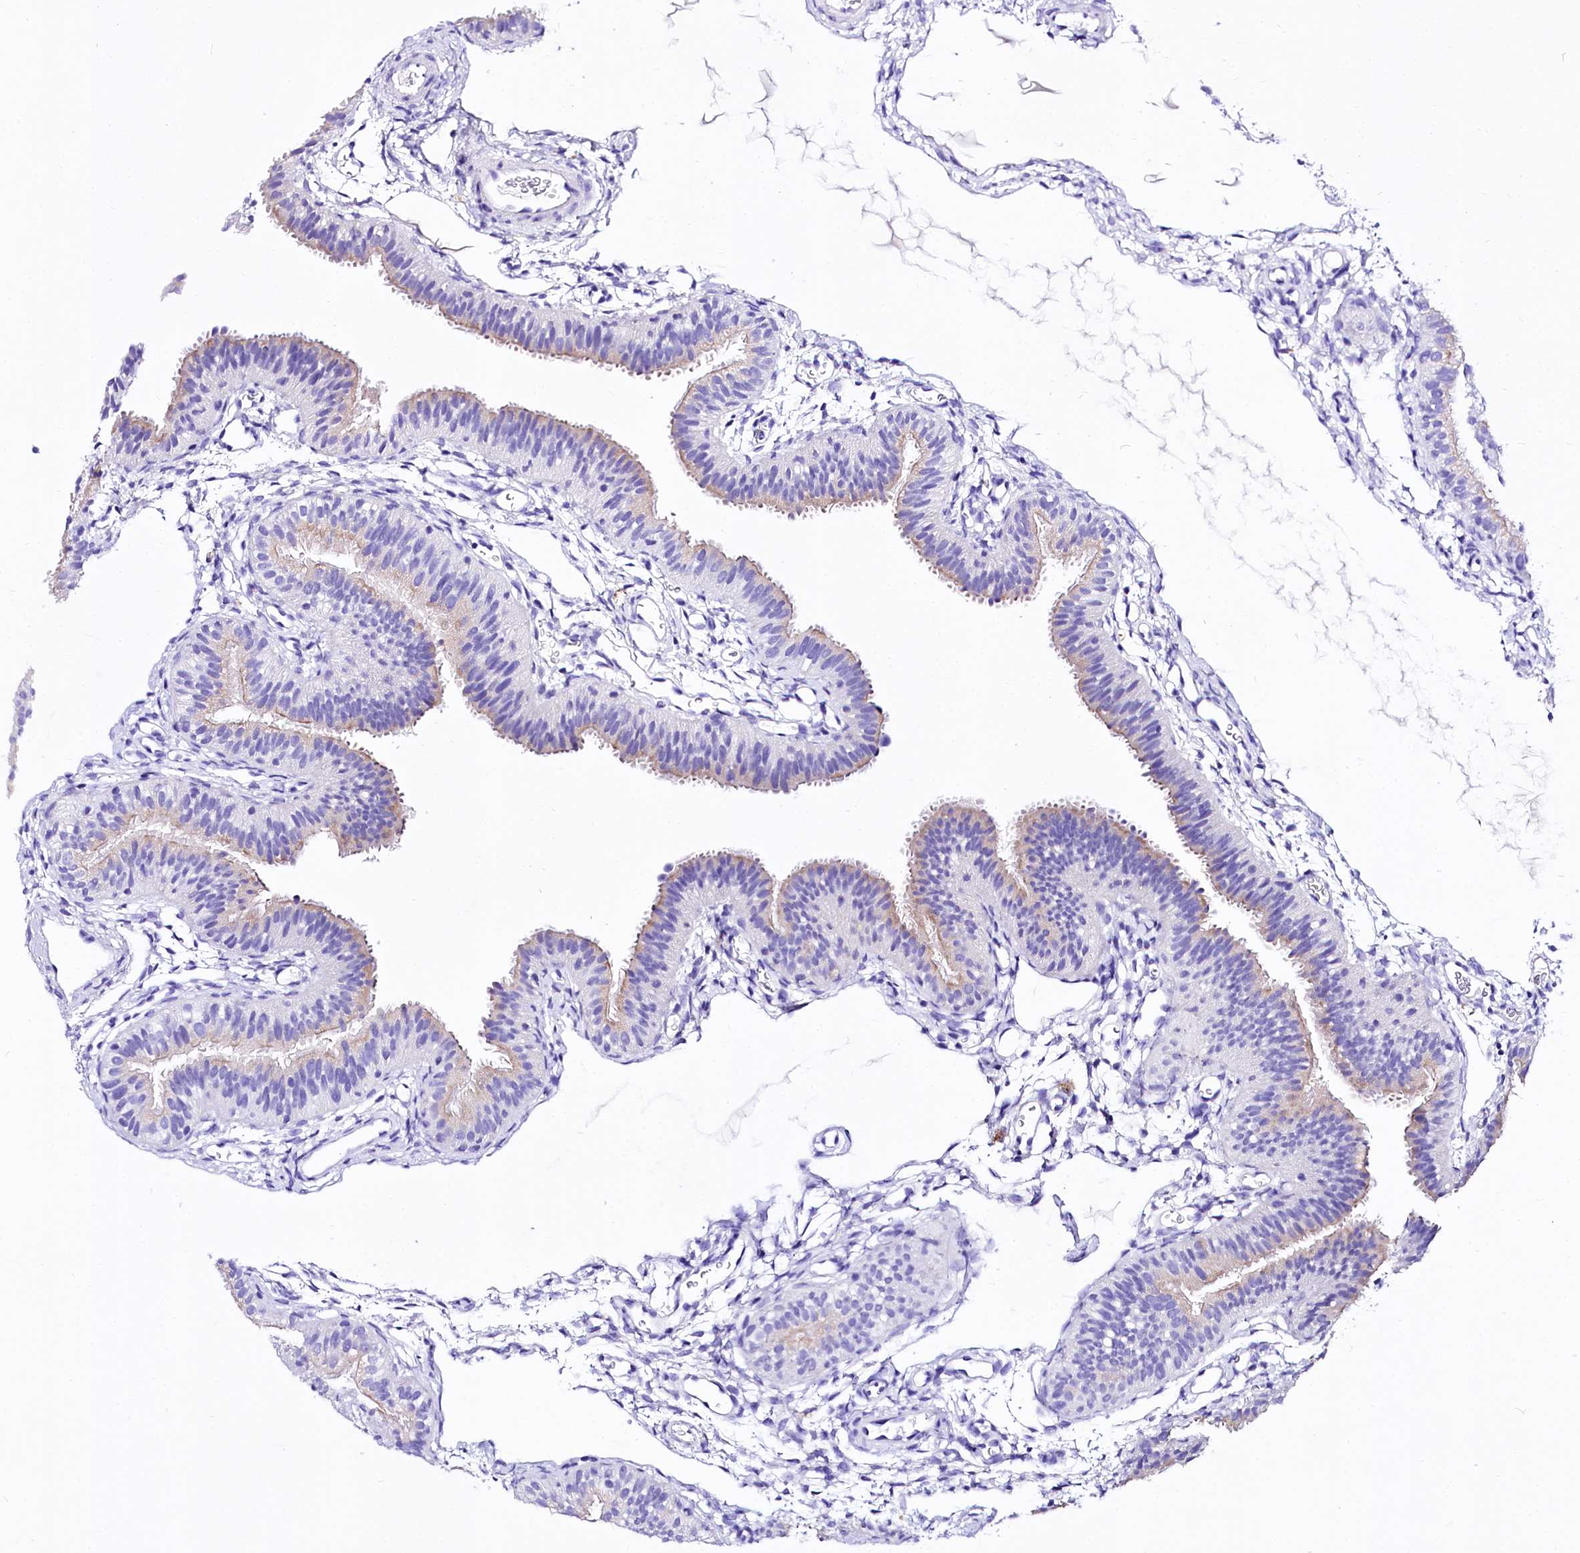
{"staining": {"intensity": "weak", "quantity": "<25%", "location": "cytoplasmic/membranous"}, "tissue": "fallopian tube", "cell_type": "Glandular cells", "image_type": "normal", "snomed": [{"axis": "morphology", "description": "Normal tissue, NOS"}, {"axis": "topography", "description": "Fallopian tube"}], "caption": "Immunohistochemistry of unremarkable human fallopian tube reveals no positivity in glandular cells.", "gene": "A2ML1", "patient": {"sex": "female", "age": 35}}